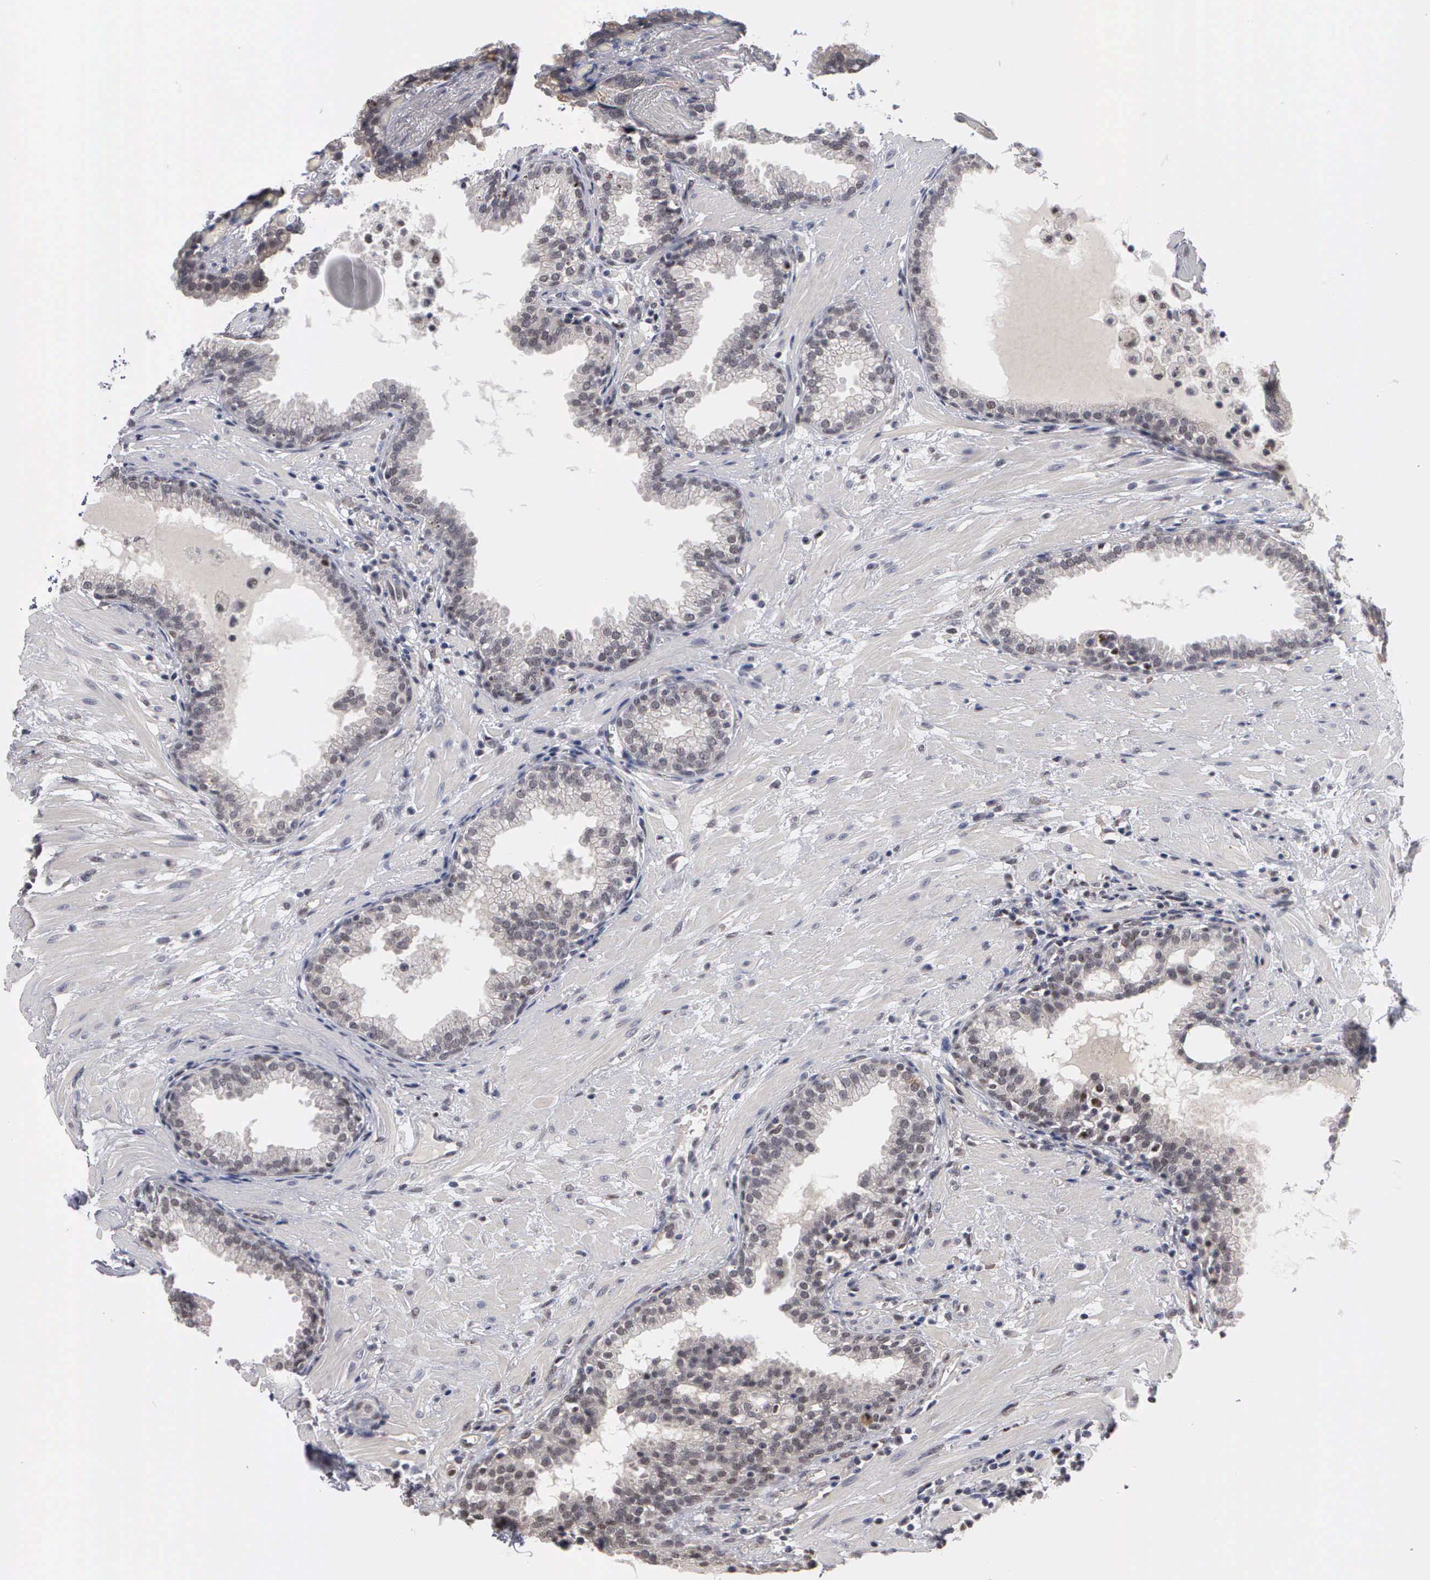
{"staining": {"intensity": "negative", "quantity": "none", "location": "none"}, "tissue": "prostate", "cell_type": "Glandular cells", "image_type": "normal", "snomed": [{"axis": "morphology", "description": "Normal tissue, NOS"}, {"axis": "topography", "description": "Prostate"}], "caption": "An IHC micrograph of normal prostate is shown. There is no staining in glandular cells of prostate.", "gene": "ZBTB33", "patient": {"sex": "male", "age": 64}}